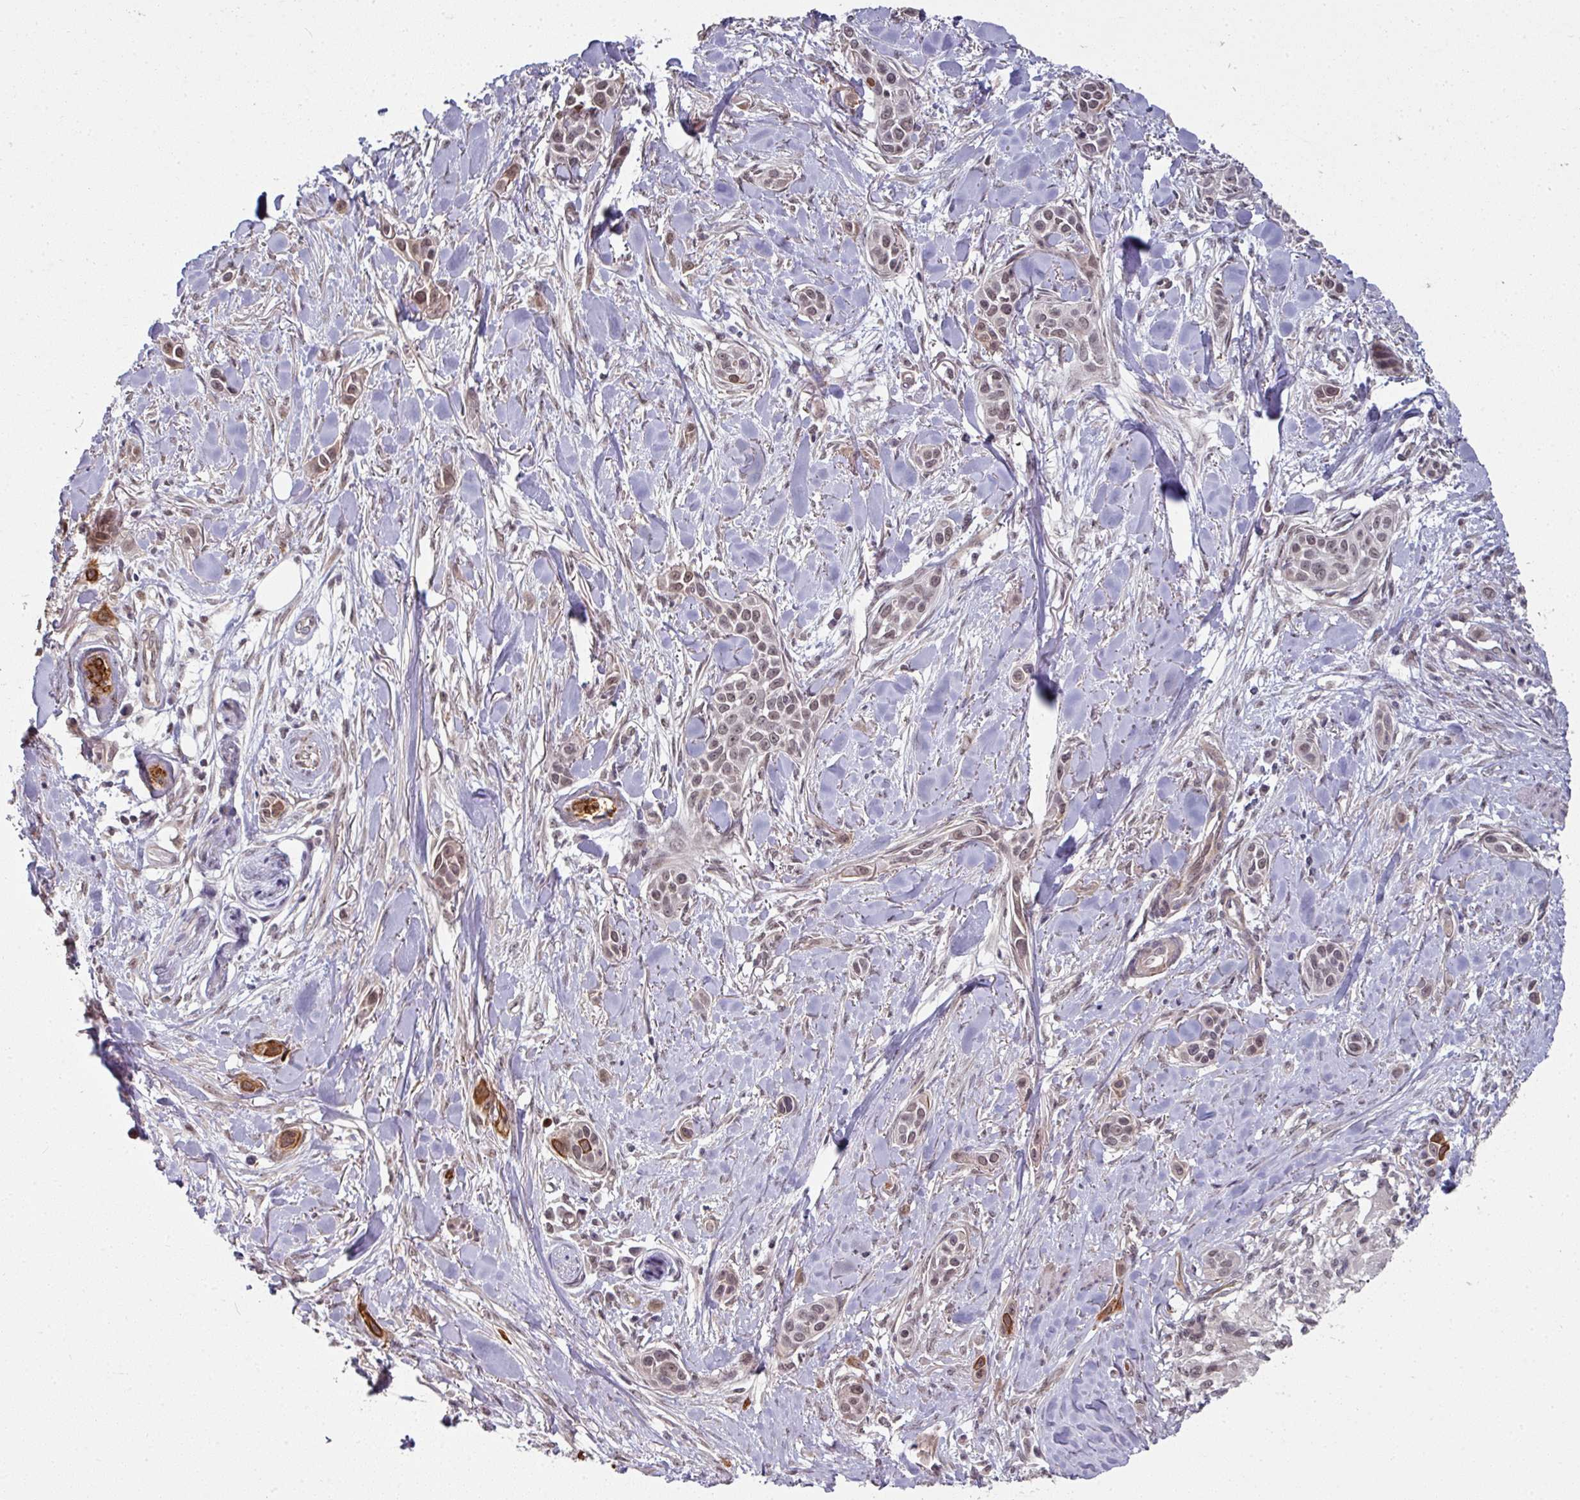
{"staining": {"intensity": "strong", "quantity": "25%-75%", "location": "cytoplasmic/membranous"}, "tissue": "skin cancer", "cell_type": "Tumor cells", "image_type": "cancer", "snomed": [{"axis": "morphology", "description": "Squamous cell carcinoma, NOS"}, {"axis": "topography", "description": "Skin"}], "caption": "A photomicrograph of human squamous cell carcinoma (skin) stained for a protein shows strong cytoplasmic/membranous brown staining in tumor cells.", "gene": "GTF2H3", "patient": {"sex": "female", "age": 69}}